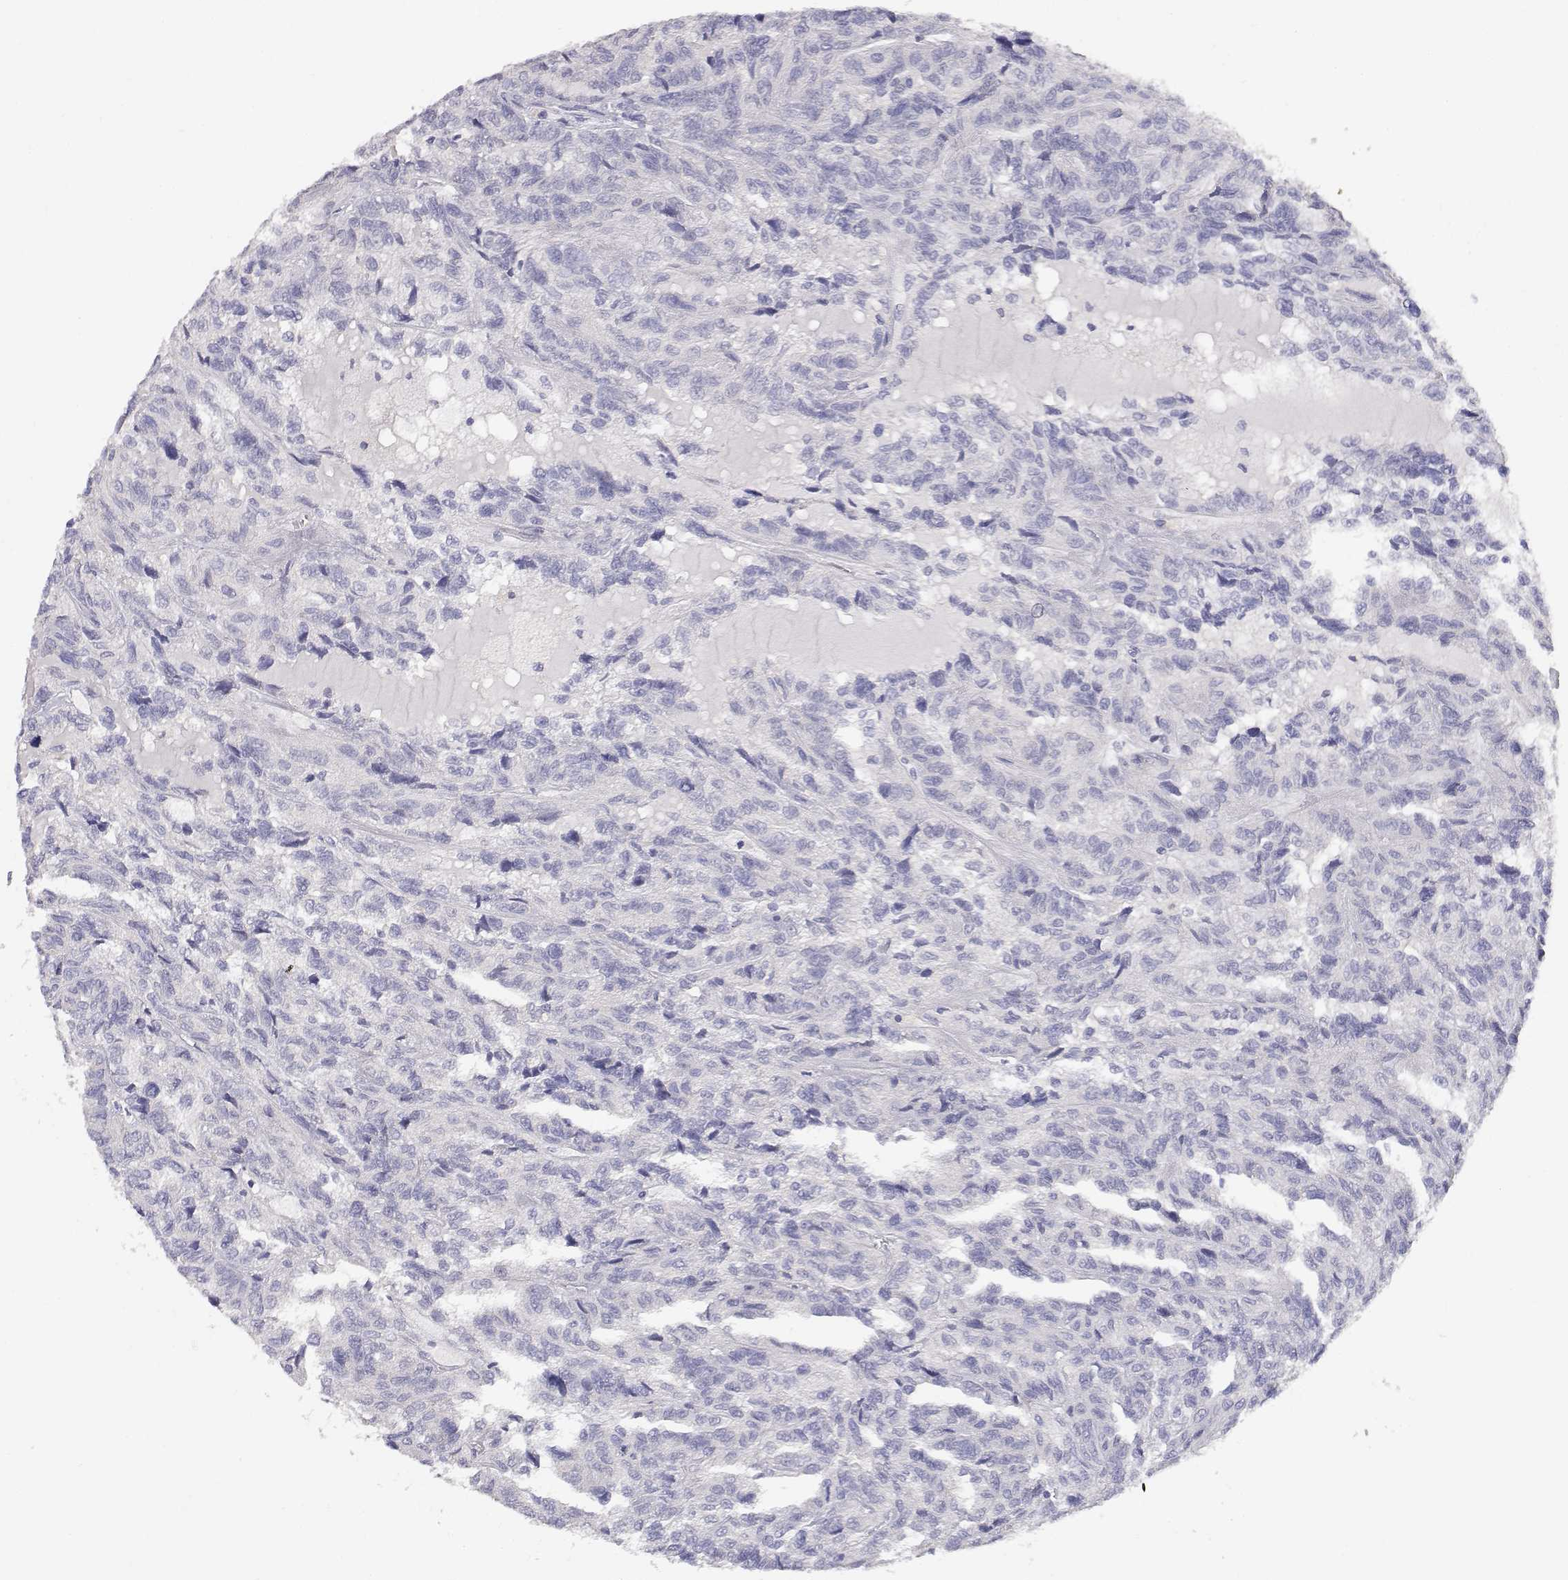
{"staining": {"intensity": "negative", "quantity": "none", "location": "none"}, "tissue": "renal cancer", "cell_type": "Tumor cells", "image_type": "cancer", "snomed": [{"axis": "morphology", "description": "Adenocarcinoma, NOS"}, {"axis": "topography", "description": "Kidney"}], "caption": "The photomicrograph reveals no staining of tumor cells in renal cancer. (Stains: DAB (3,3'-diaminobenzidine) IHC with hematoxylin counter stain, Microscopy: brightfield microscopy at high magnification).", "gene": "ADA", "patient": {"sex": "male", "age": 79}}